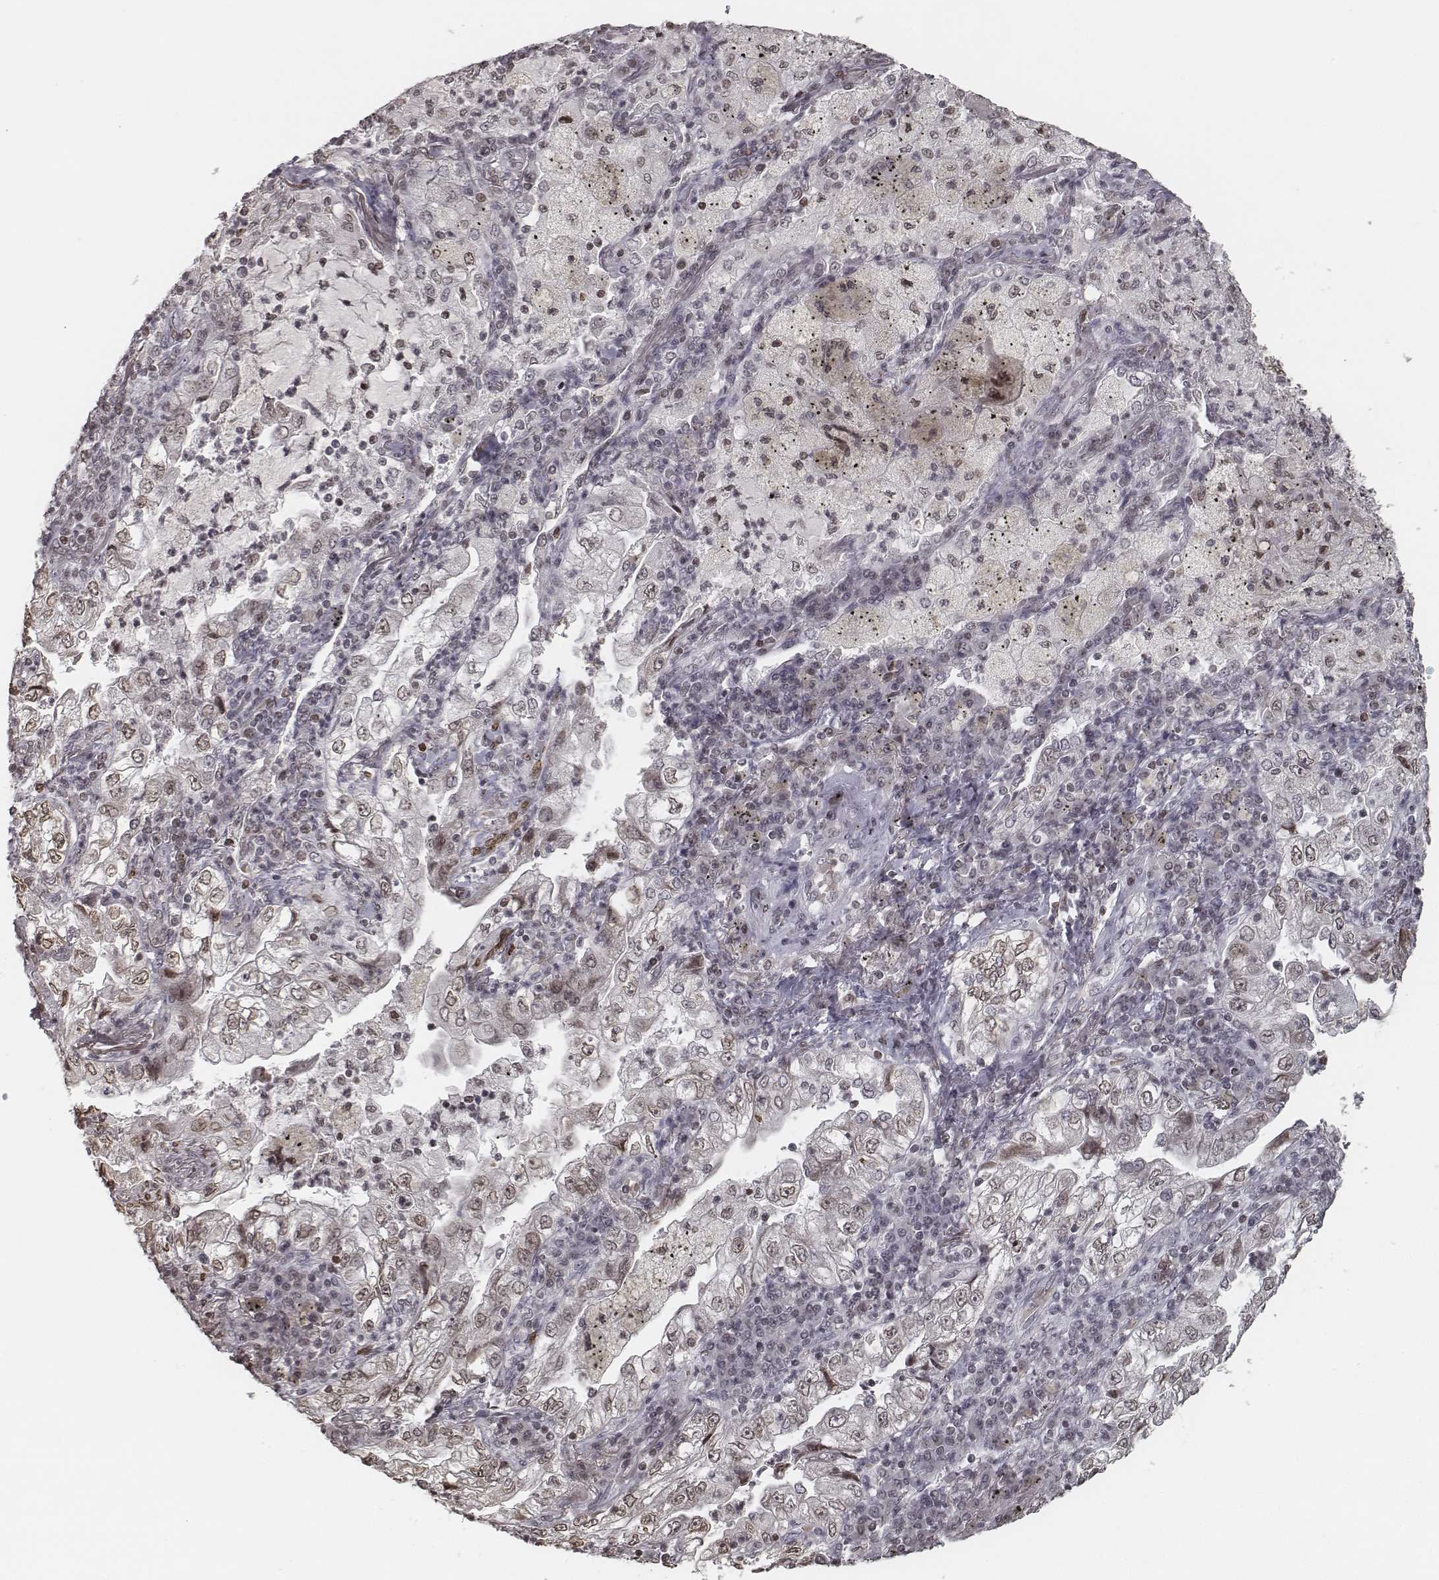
{"staining": {"intensity": "weak", "quantity": ">75%", "location": "nuclear"}, "tissue": "lung cancer", "cell_type": "Tumor cells", "image_type": "cancer", "snomed": [{"axis": "morphology", "description": "Adenocarcinoma, NOS"}, {"axis": "topography", "description": "Lung"}], "caption": "A low amount of weak nuclear positivity is appreciated in about >75% of tumor cells in adenocarcinoma (lung) tissue.", "gene": "HMGA2", "patient": {"sex": "female", "age": 73}}